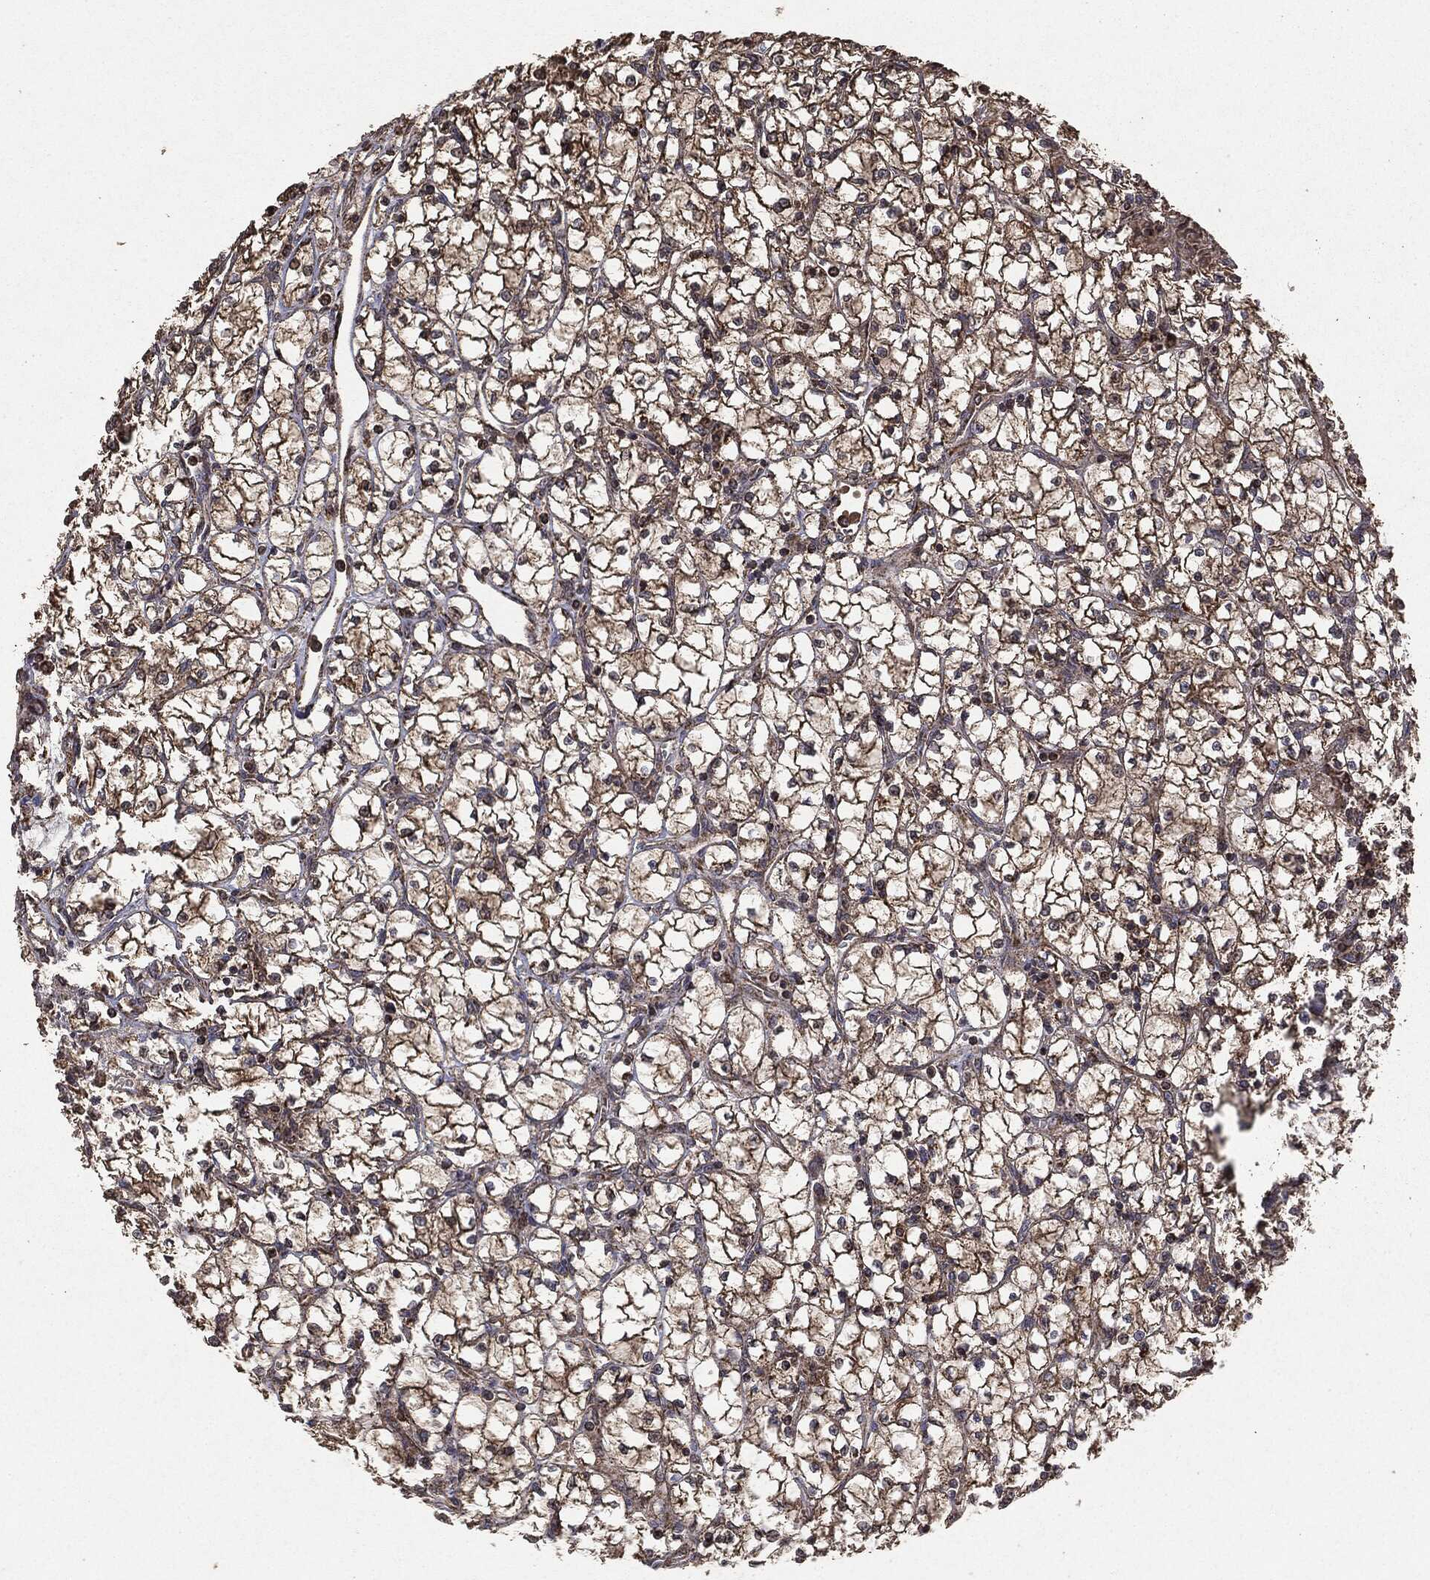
{"staining": {"intensity": "moderate", "quantity": ">75%", "location": "cytoplasmic/membranous"}, "tissue": "renal cancer", "cell_type": "Tumor cells", "image_type": "cancer", "snomed": [{"axis": "morphology", "description": "Adenocarcinoma, NOS"}, {"axis": "topography", "description": "Kidney"}], "caption": "Protein expression analysis of human renal adenocarcinoma reveals moderate cytoplasmic/membranous expression in about >75% of tumor cells.", "gene": "MTOR", "patient": {"sex": "female", "age": 64}}